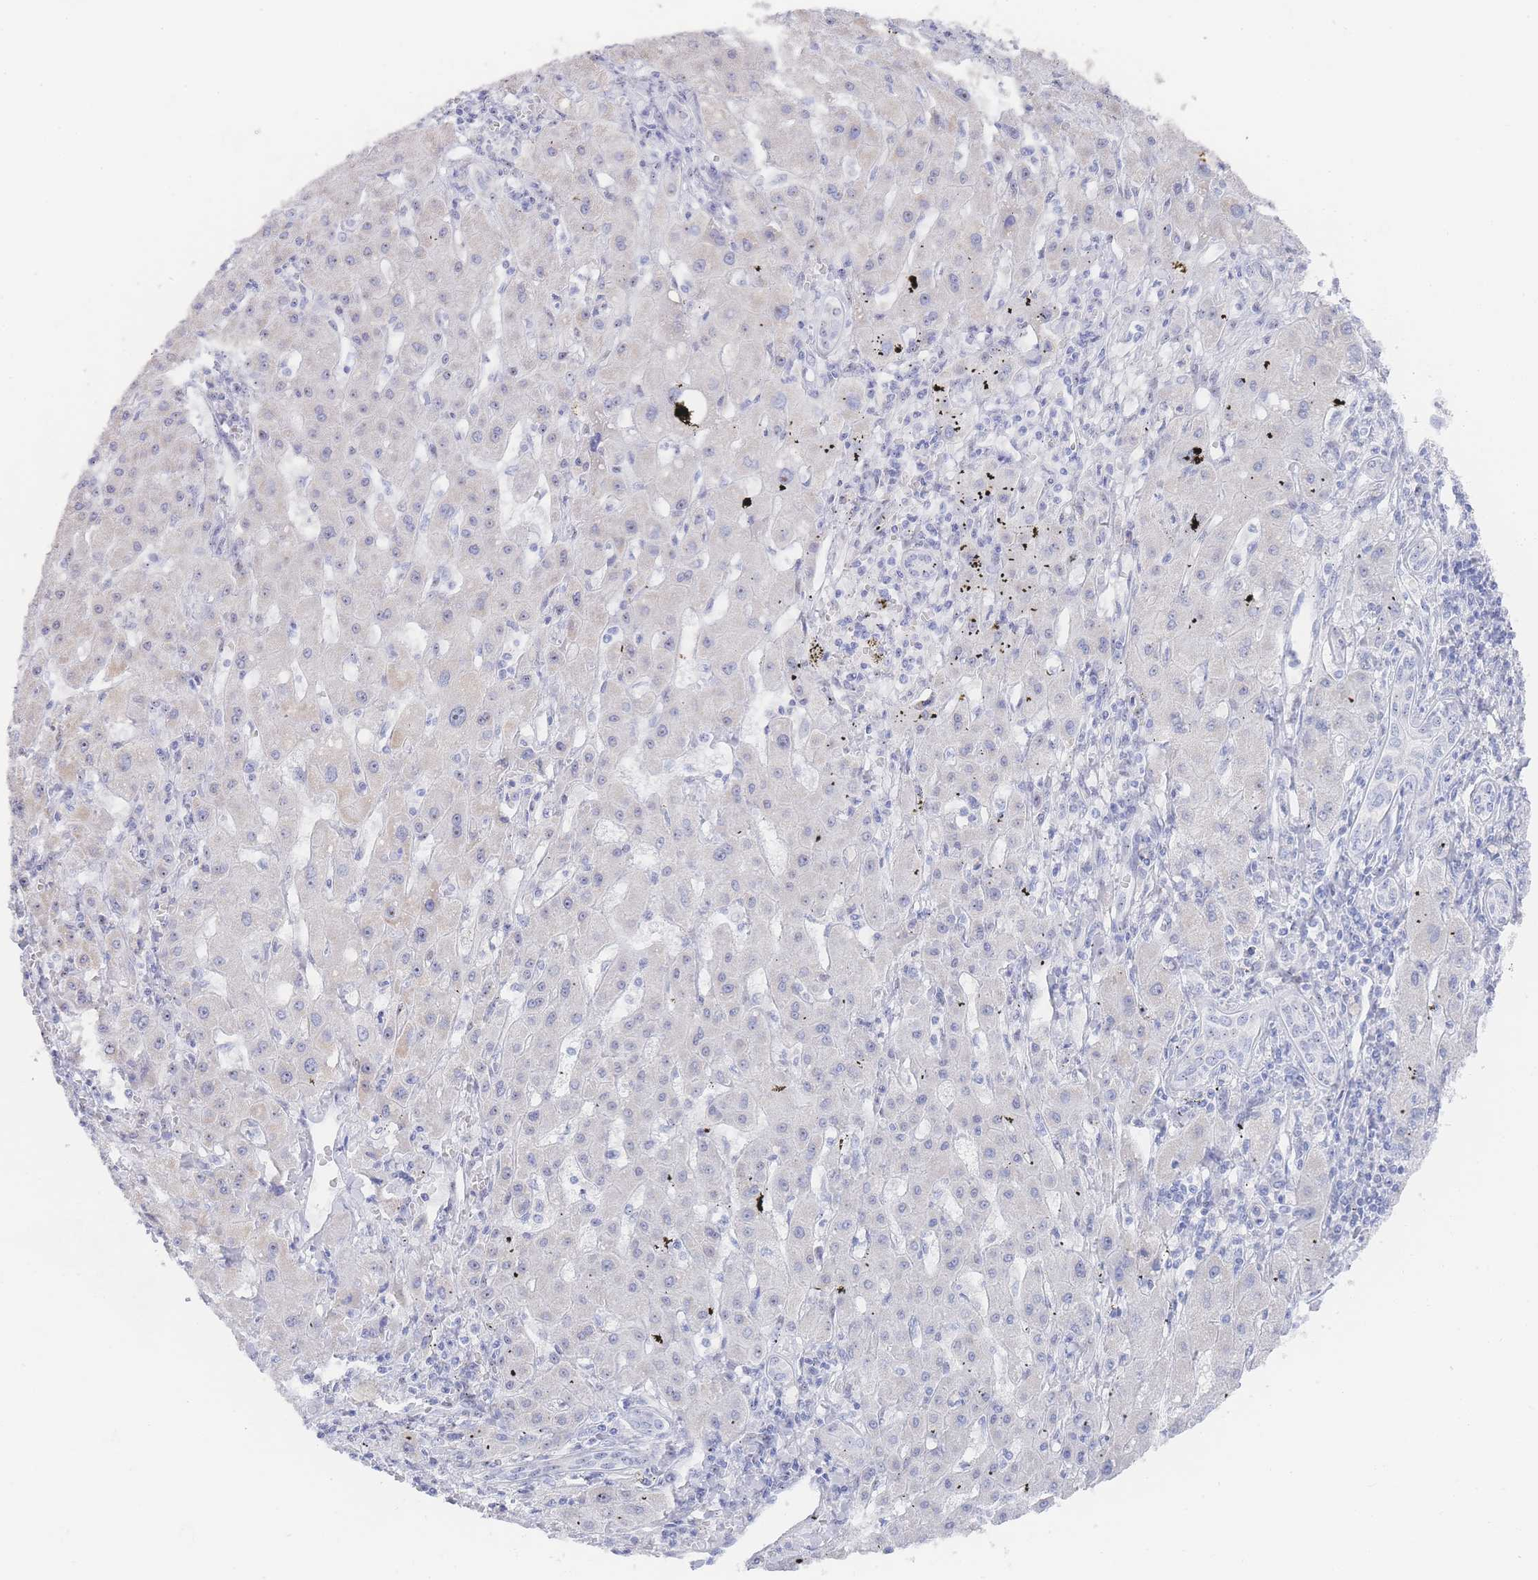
{"staining": {"intensity": "negative", "quantity": "none", "location": "none"}, "tissue": "liver cancer", "cell_type": "Tumor cells", "image_type": "cancer", "snomed": [{"axis": "morphology", "description": "Carcinoma, Hepatocellular, NOS"}, {"axis": "topography", "description": "Liver"}], "caption": "Immunohistochemistry (IHC) of human liver hepatocellular carcinoma shows no expression in tumor cells.", "gene": "ZNF142", "patient": {"sex": "male", "age": 72}}